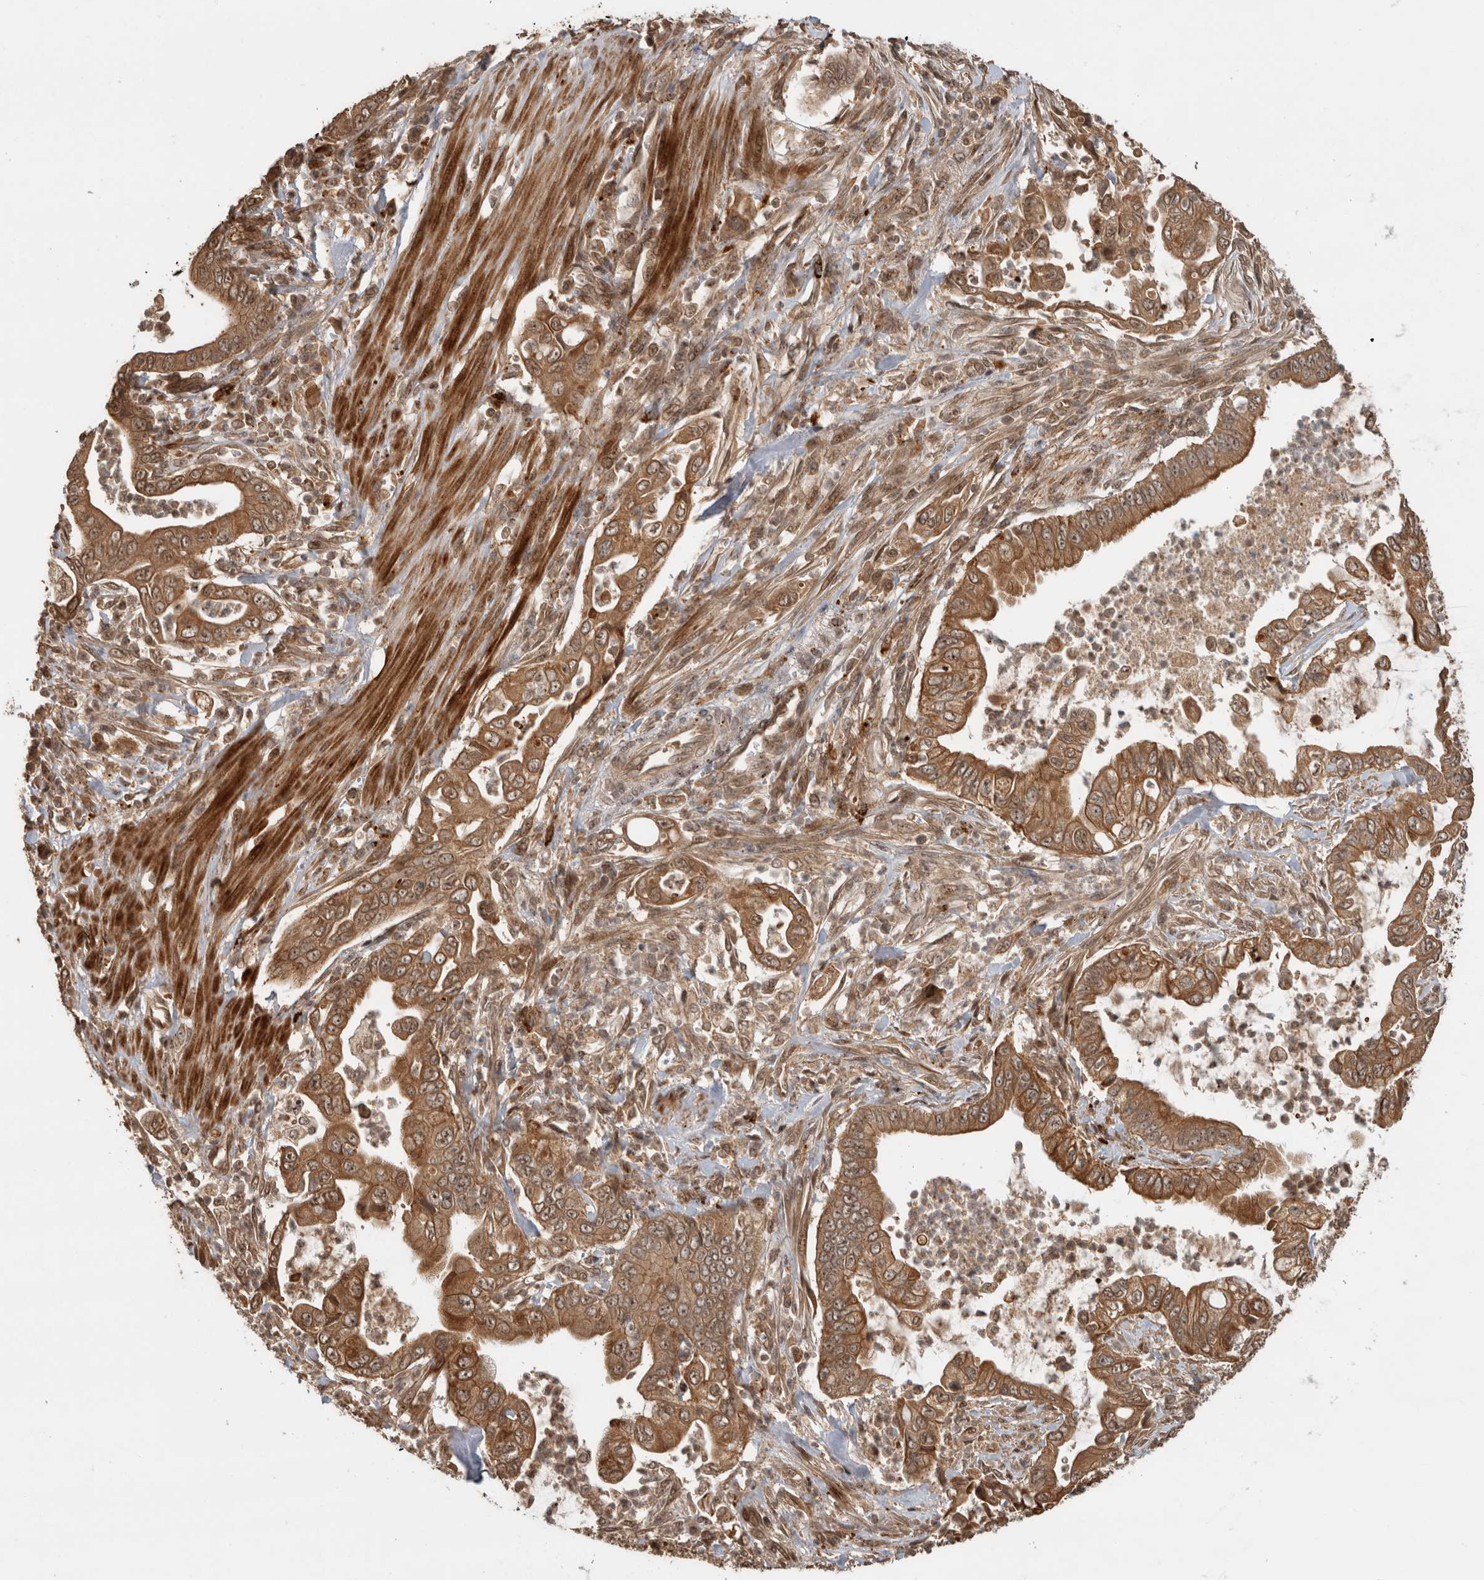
{"staining": {"intensity": "moderate", "quantity": ">75%", "location": "cytoplasmic/membranous"}, "tissue": "pancreatic cancer", "cell_type": "Tumor cells", "image_type": "cancer", "snomed": [{"axis": "morphology", "description": "Adenocarcinoma, NOS"}, {"axis": "topography", "description": "Pancreas"}], "caption": "Brown immunohistochemical staining in pancreatic cancer displays moderate cytoplasmic/membranous positivity in approximately >75% of tumor cells.", "gene": "PITPNC1", "patient": {"sex": "male", "age": 78}}